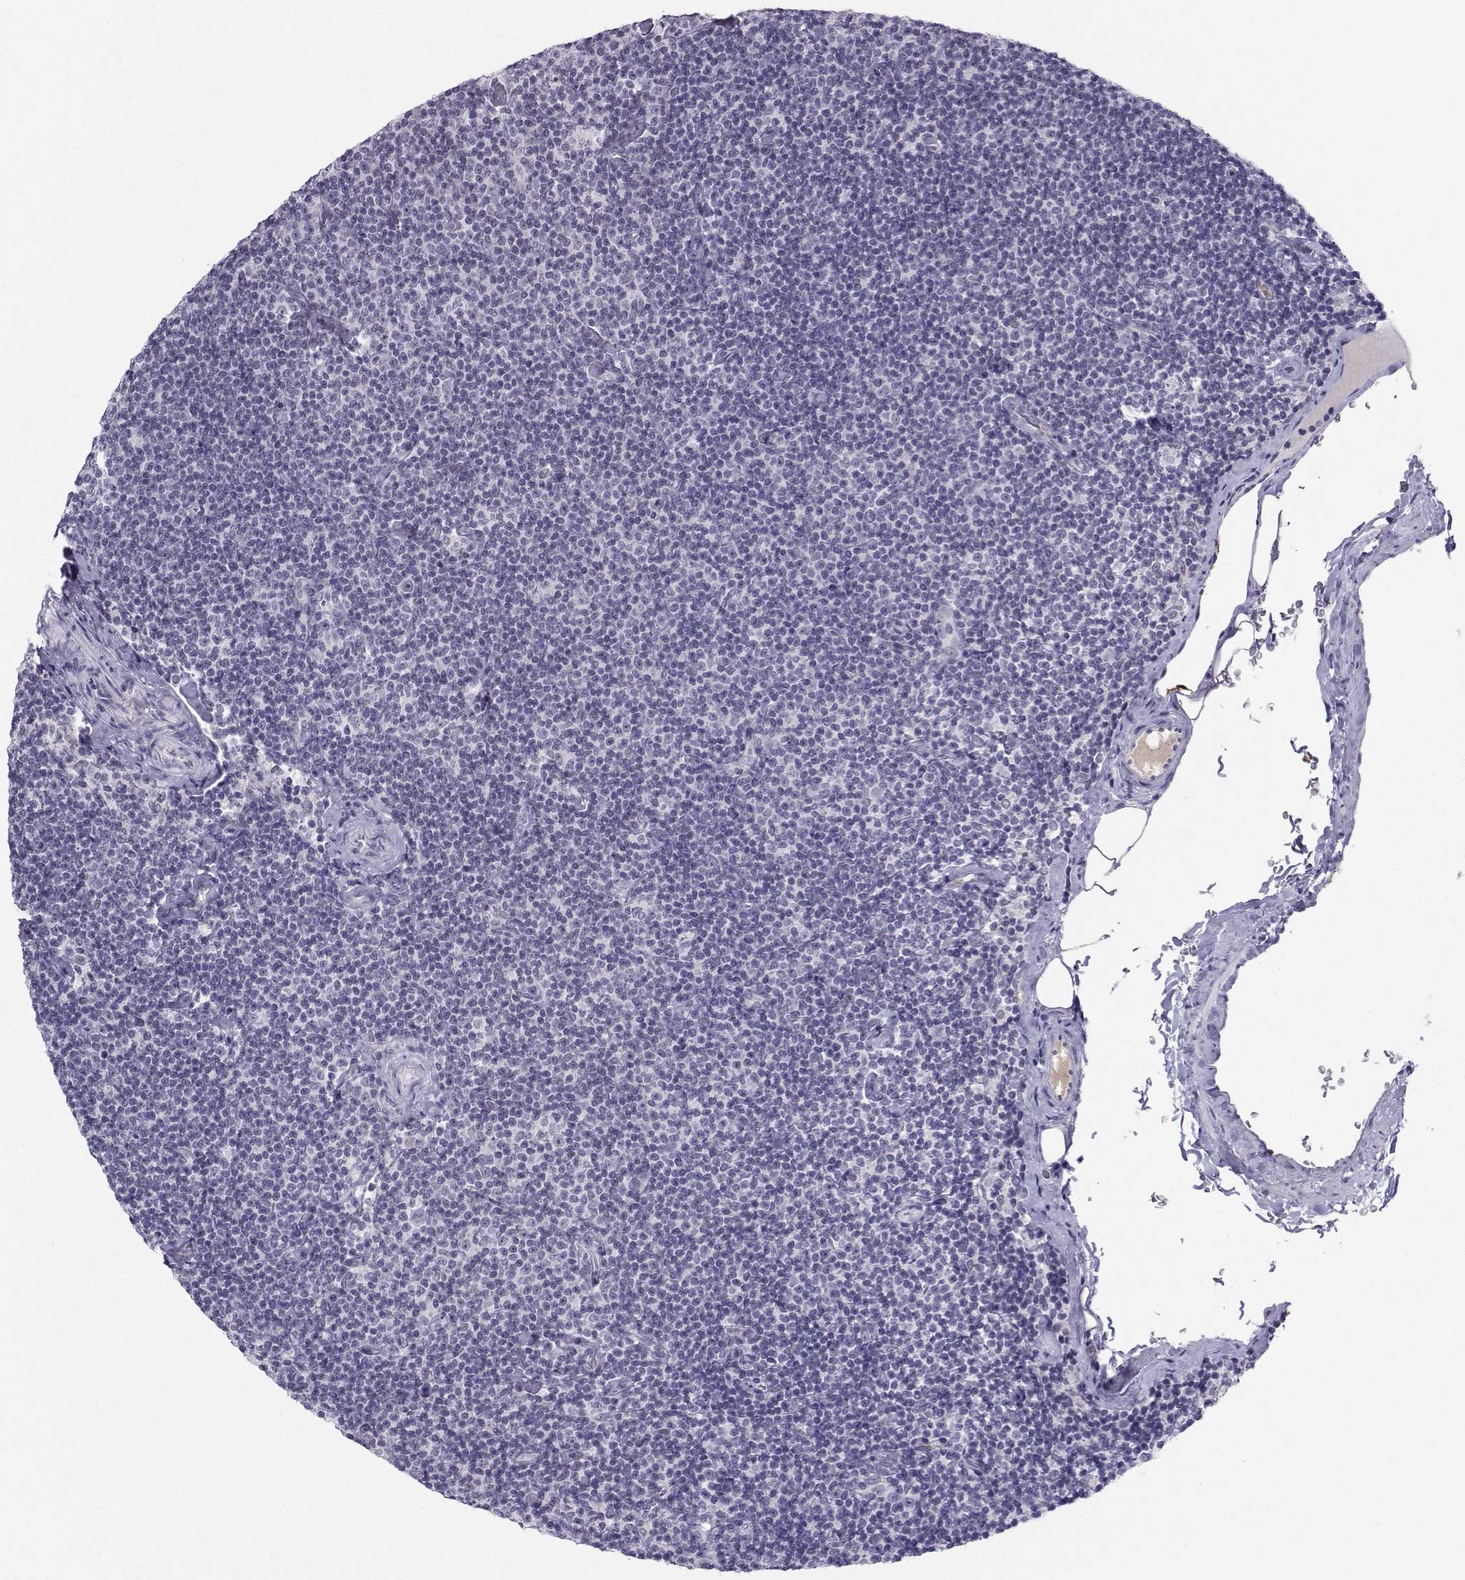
{"staining": {"intensity": "negative", "quantity": "none", "location": "none"}, "tissue": "lymphoma", "cell_type": "Tumor cells", "image_type": "cancer", "snomed": [{"axis": "morphology", "description": "Malignant lymphoma, non-Hodgkin's type, Low grade"}, {"axis": "topography", "description": "Lymph node"}], "caption": "Lymphoma stained for a protein using immunohistochemistry displays no positivity tumor cells.", "gene": "LHX1", "patient": {"sex": "male", "age": 81}}